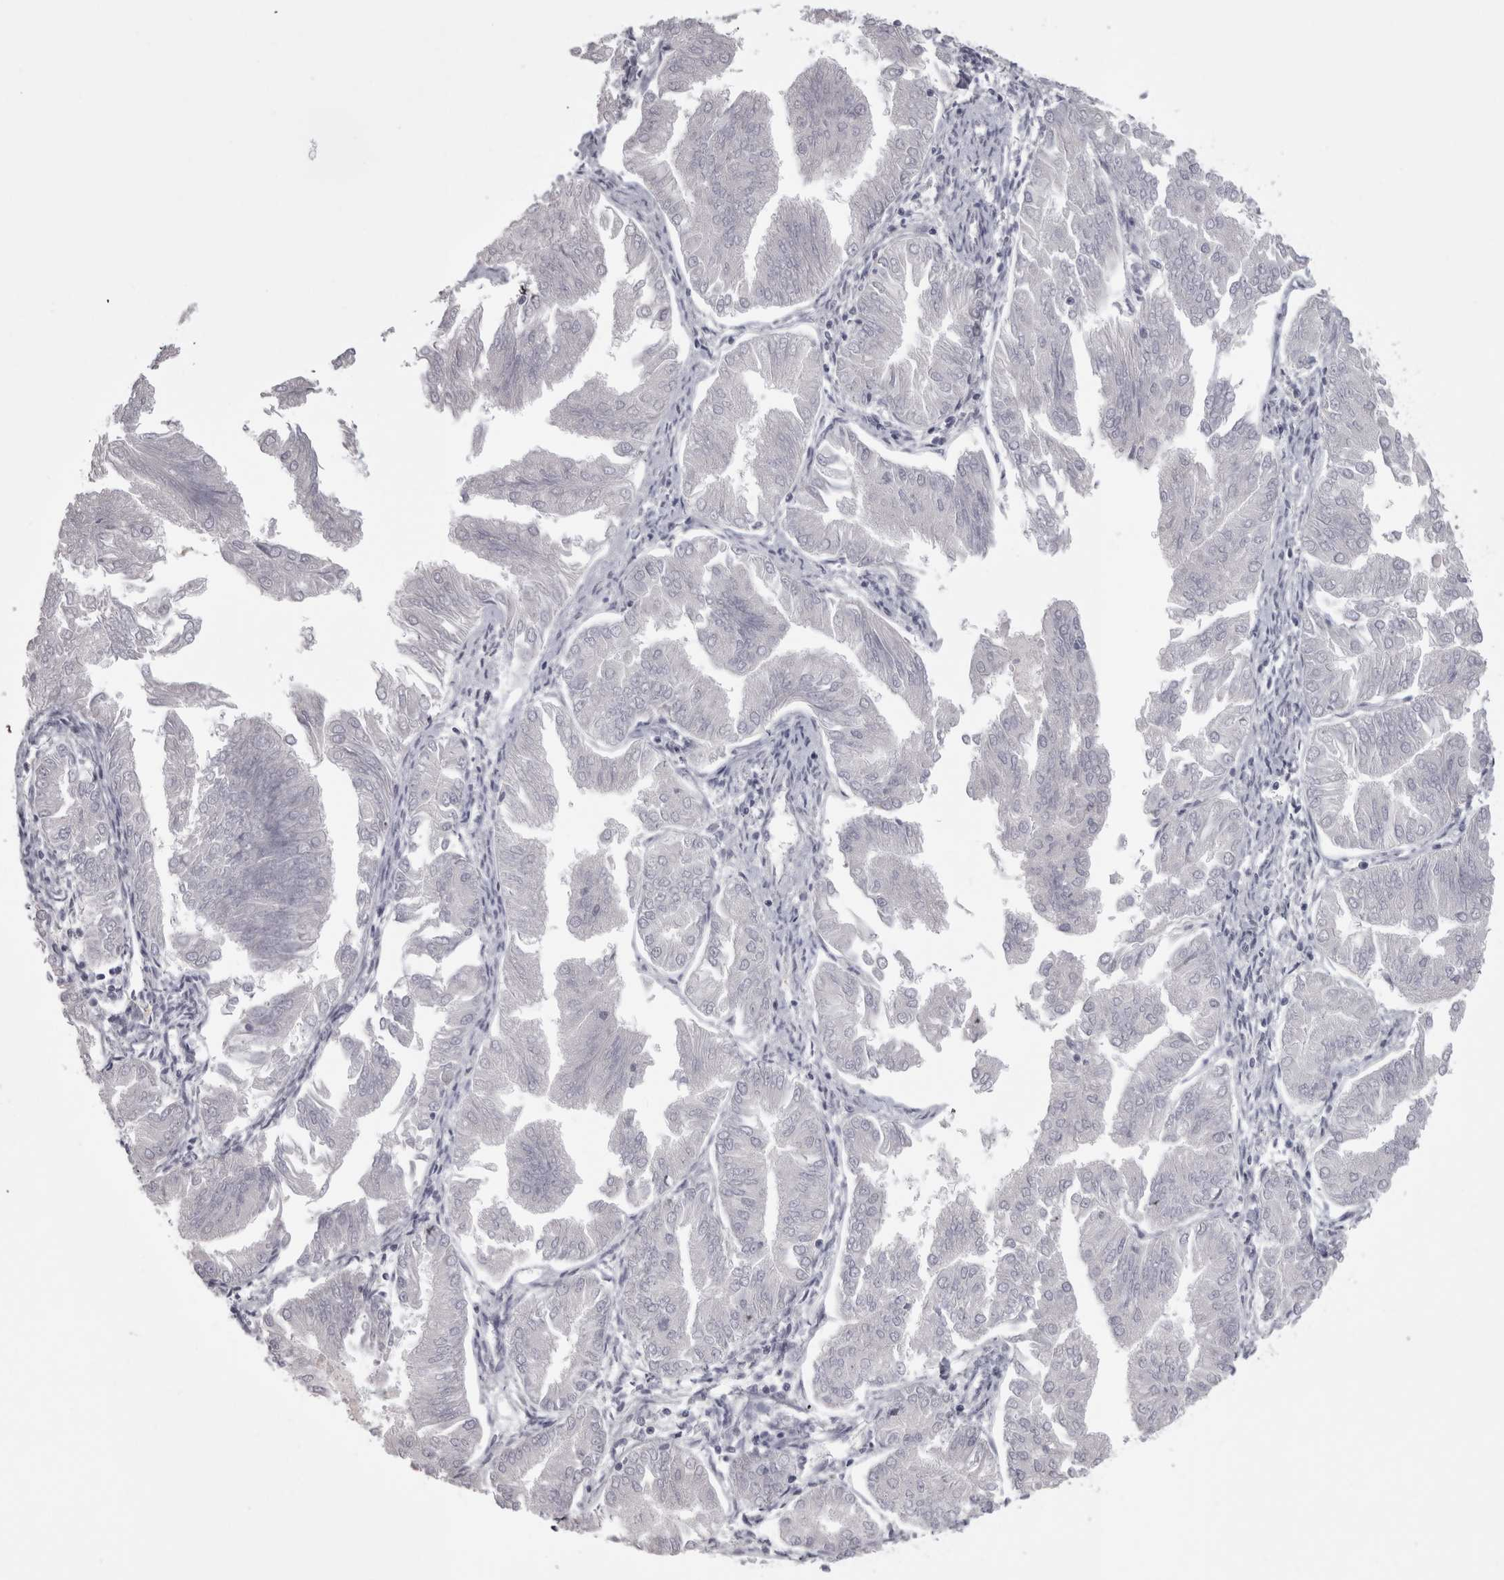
{"staining": {"intensity": "negative", "quantity": "none", "location": "none"}, "tissue": "endometrial cancer", "cell_type": "Tumor cells", "image_type": "cancer", "snomed": [{"axis": "morphology", "description": "Adenocarcinoma, NOS"}, {"axis": "topography", "description": "Endometrium"}], "caption": "High magnification brightfield microscopy of endometrial cancer (adenocarcinoma) stained with DAB (3,3'-diaminobenzidine) (brown) and counterstained with hematoxylin (blue): tumor cells show no significant positivity.", "gene": "SAA4", "patient": {"sex": "female", "age": 53}}